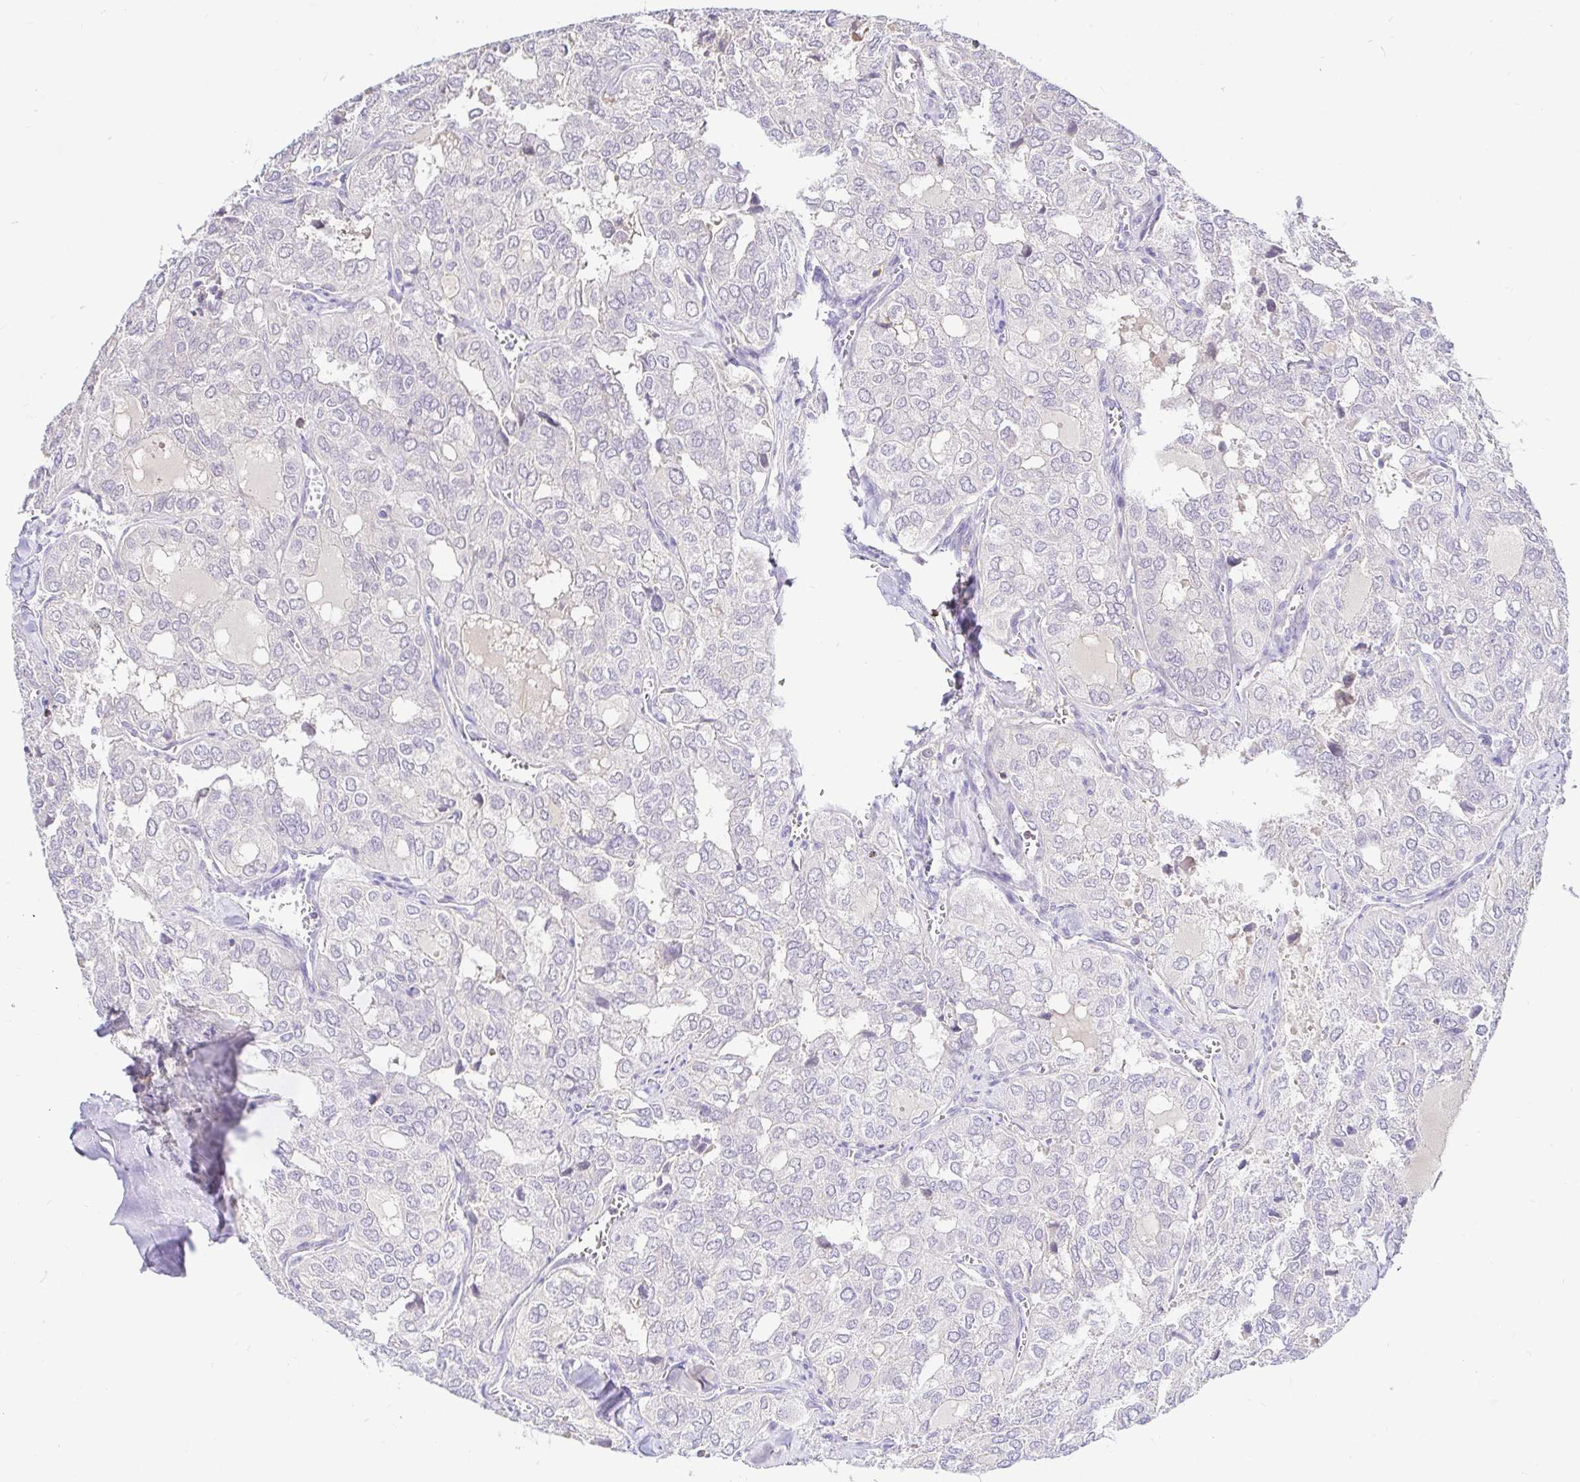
{"staining": {"intensity": "negative", "quantity": "none", "location": "none"}, "tissue": "thyroid cancer", "cell_type": "Tumor cells", "image_type": "cancer", "snomed": [{"axis": "morphology", "description": "Follicular adenoma carcinoma, NOS"}, {"axis": "topography", "description": "Thyroid gland"}], "caption": "Thyroid cancer stained for a protein using immunohistochemistry demonstrates no staining tumor cells.", "gene": "SKAP1", "patient": {"sex": "male", "age": 75}}